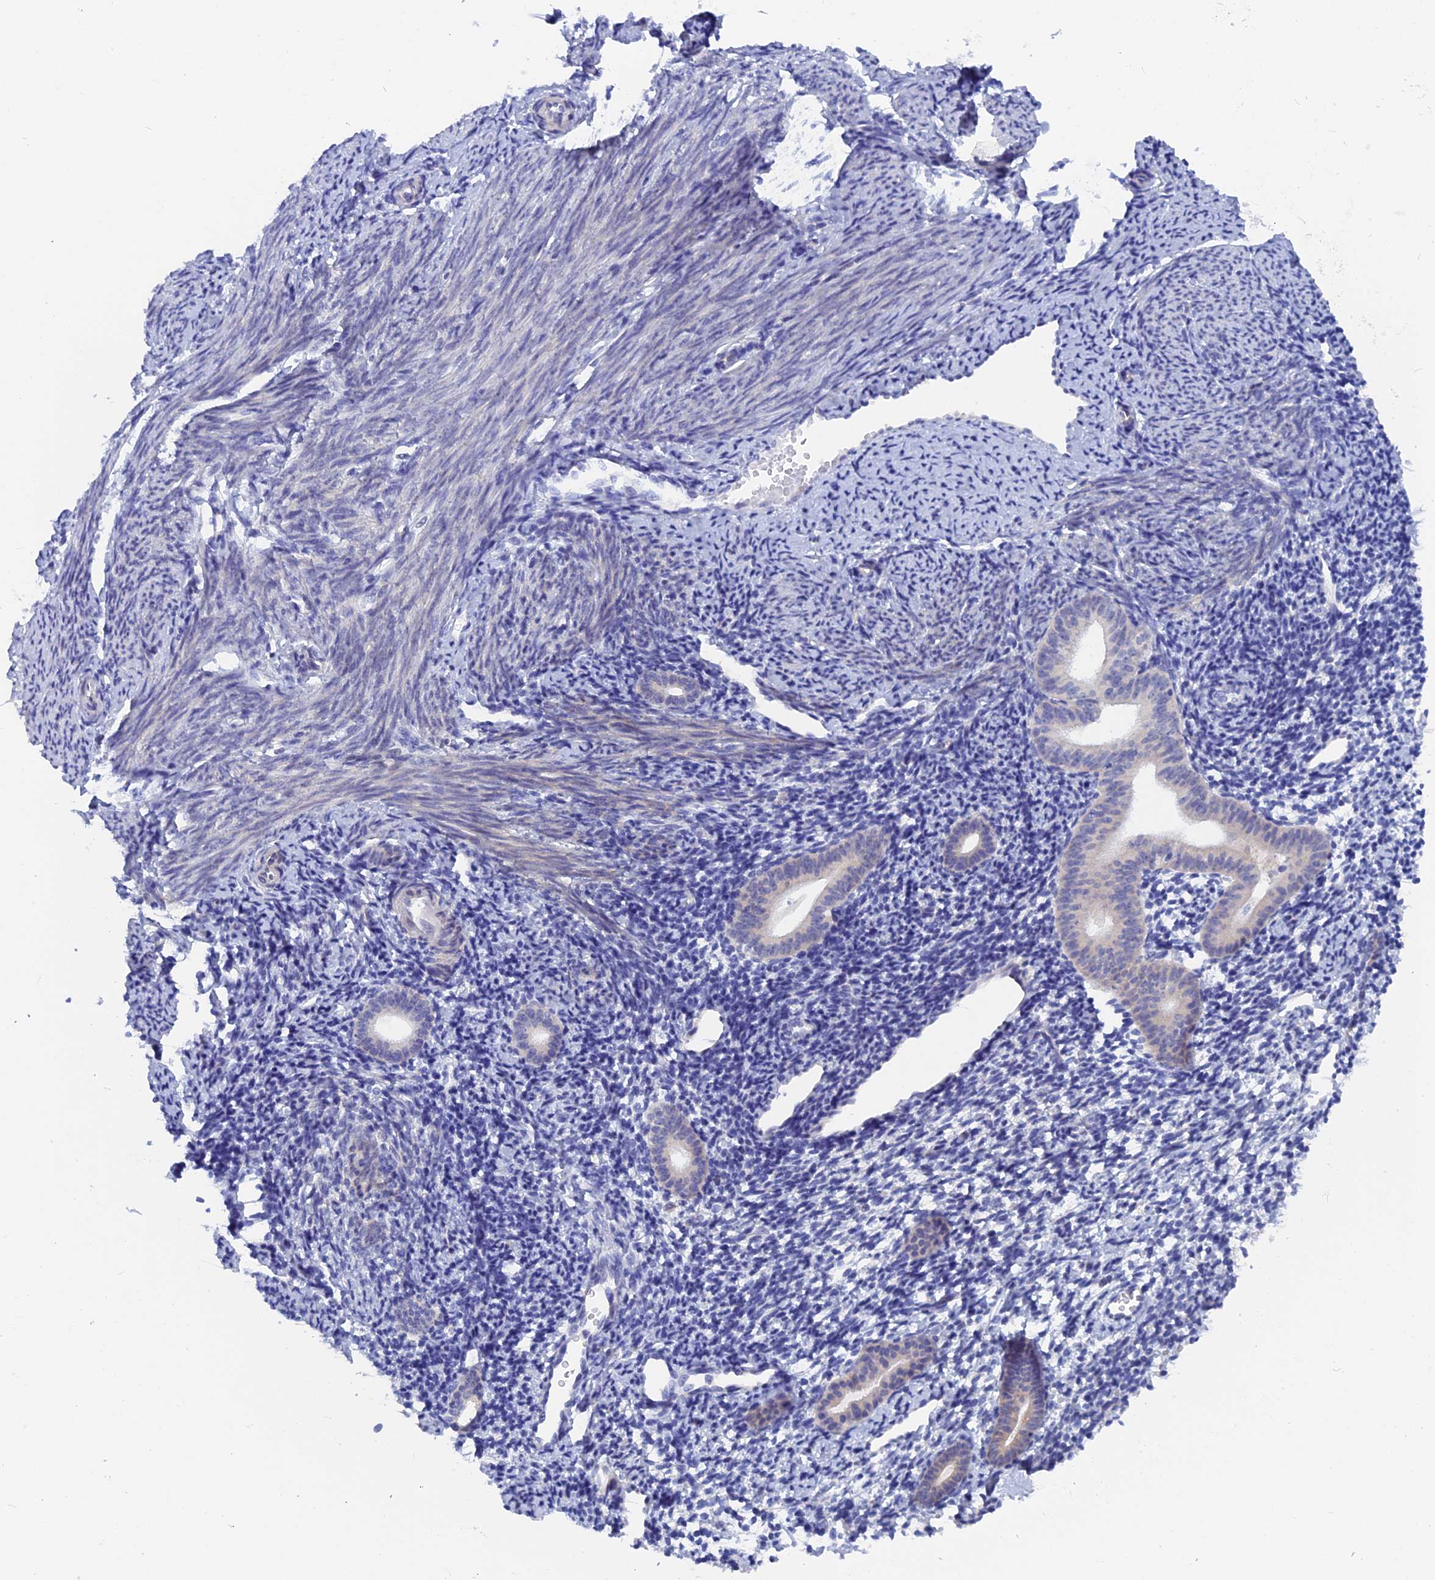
{"staining": {"intensity": "negative", "quantity": "none", "location": "none"}, "tissue": "endometrium", "cell_type": "Cells in endometrial stroma", "image_type": "normal", "snomed": [{"axis": "morphology", "description": "Normal tissue, NOS"}, {"axis": "topography", "description": "Endometrium"}], "caption": "Immunohistochemical staining of benign endometrium shows no significant expression in cells in endometrial stroma. (Immunohistochemistry, brightfield microscopy, high magnification).", "gene": "DACT3", "patient": {"sex": "female", "age": 56}}